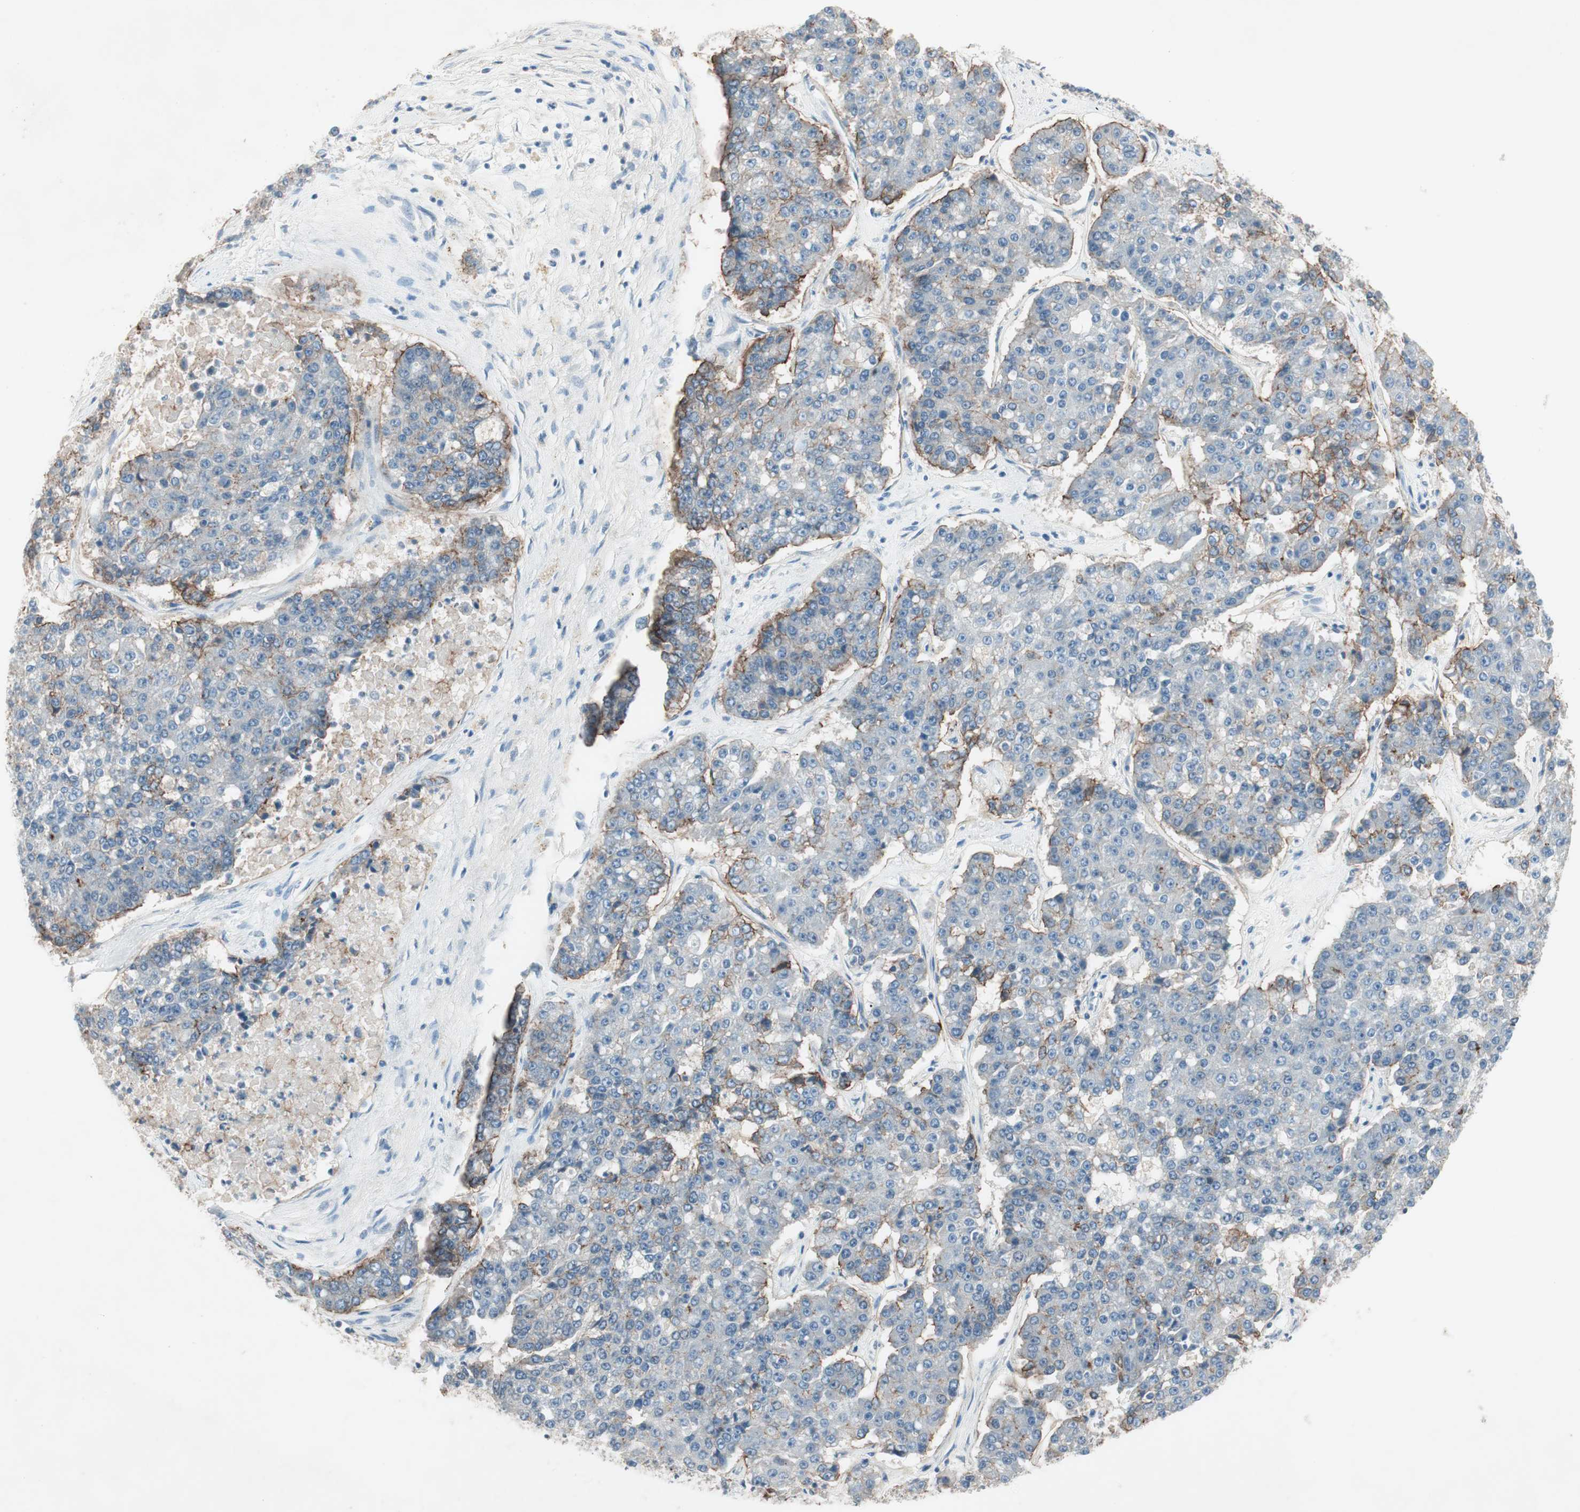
{"staining": {"intensity": "negative", "quantity": "none", "location": "none"}, "tissue": "pancreatic cancer", "cell_type": "Tumor cells", "image_type": "cancer", "snomed": [{"axis": "morphology", "description": "Adenocarcinoma, NOS"}, {"axis": "topography", "description": "Pancreas"}], "caption": "Histopathology image shows no significant protein staining in tumor cells of adenocarcinoma (pancreatic).", "gene": "ITGB4", "patient": {"sex": "male", "age": 50}}